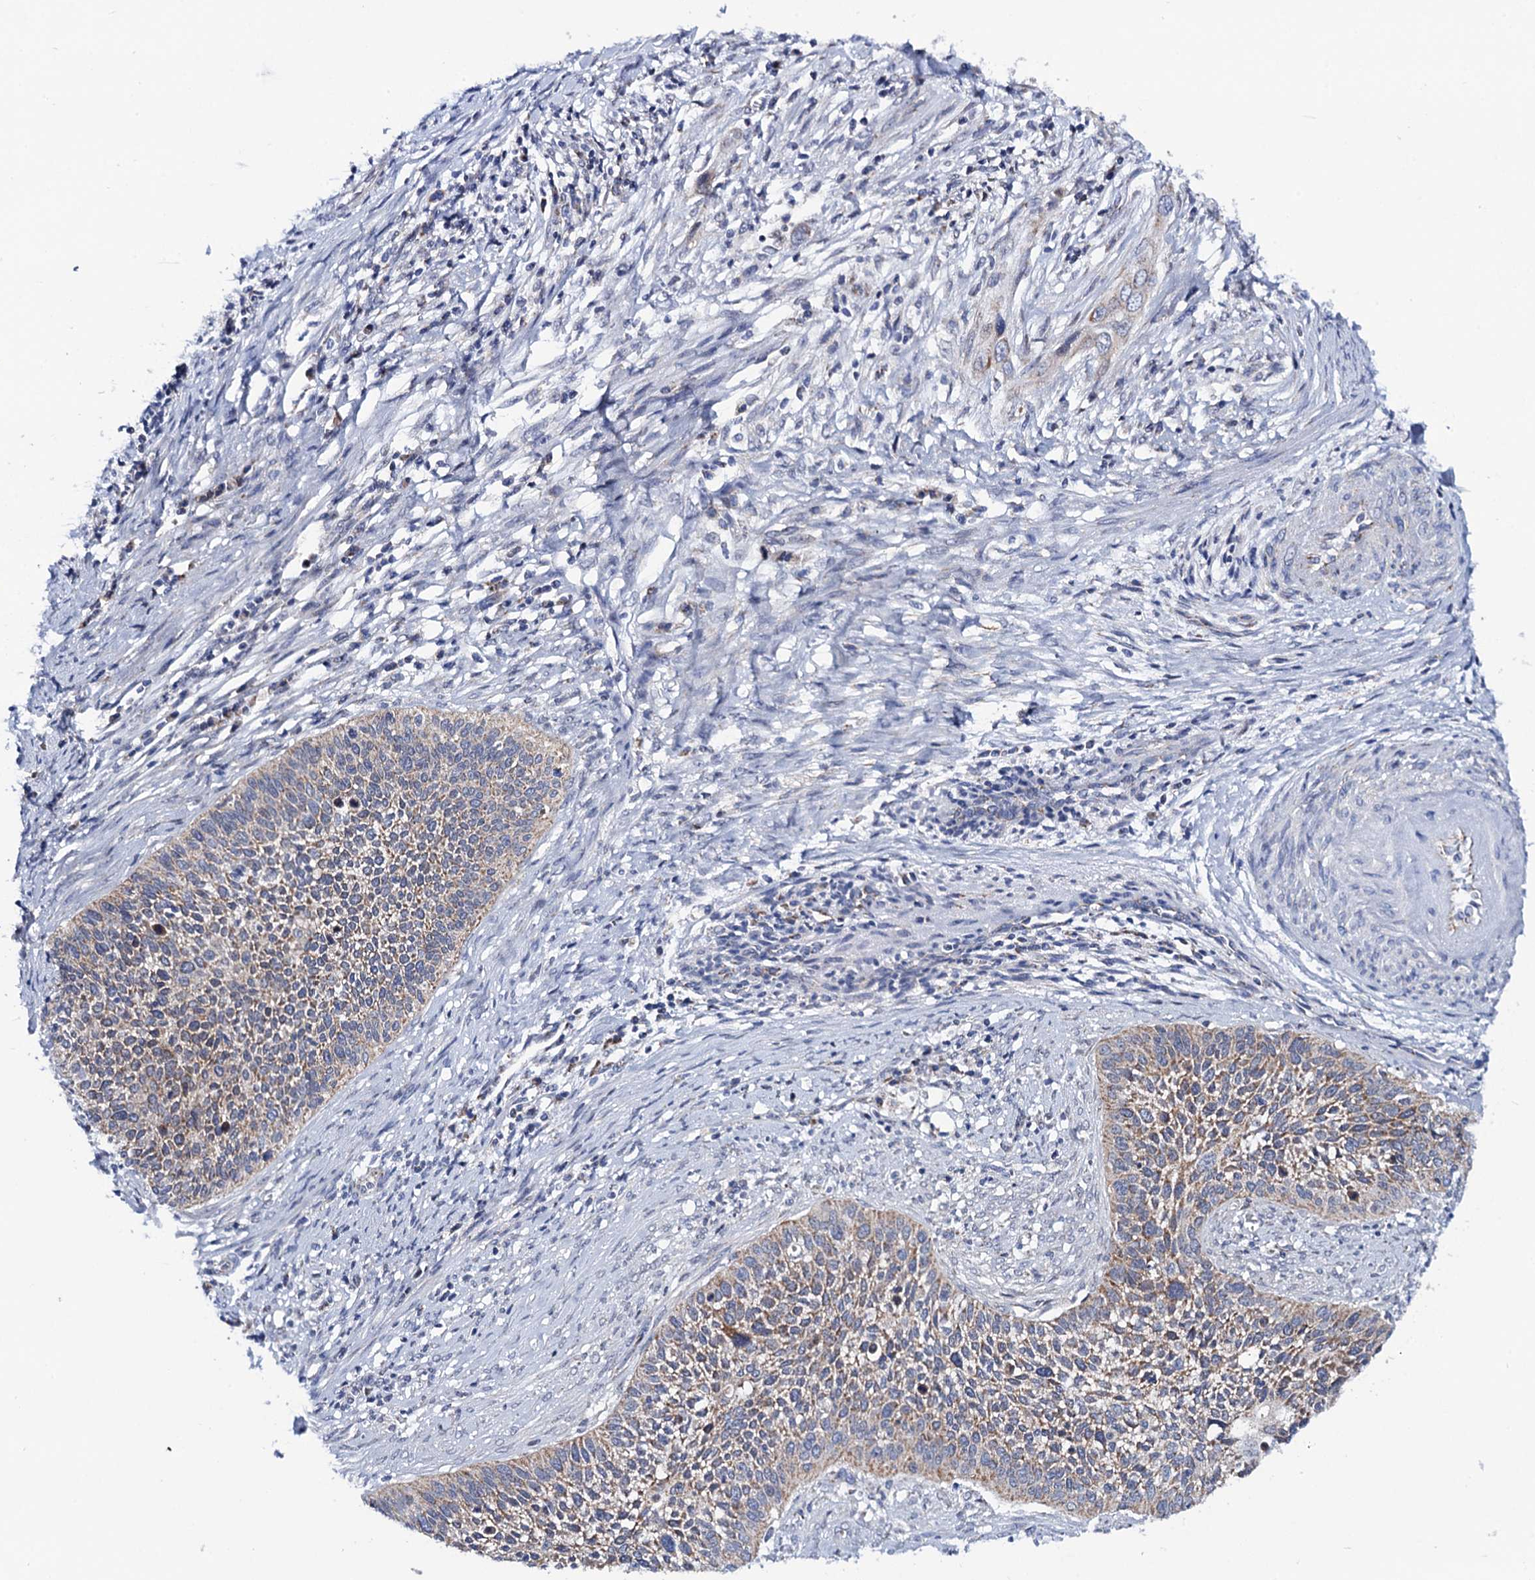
{"staining": {"intensity": "moderate", "quantity": "25%-75%", "location": "cytoplasmic/membranous"}, "tissue": "cervical cancer", "cell_type": "Tumor cells", "image_type": "cancer", "snomed": [{"axis": "morphology", "description": "Squamous cell carcinoma, NOS"}, {"axis": "topography", "description": "Cervix"}], "caption": "High-magnification brightfield microscopy of cervical cancer (squamous cell carcinoma) stained with DAB (brown) and counterstained with hematoxylin (blue). tumor cells exhibit moderate cytoplasmic/membranous staining is present in about25%-75% of cells.", "gene": "PTCD3", "patient": {"sex": "female", "age": 34}}